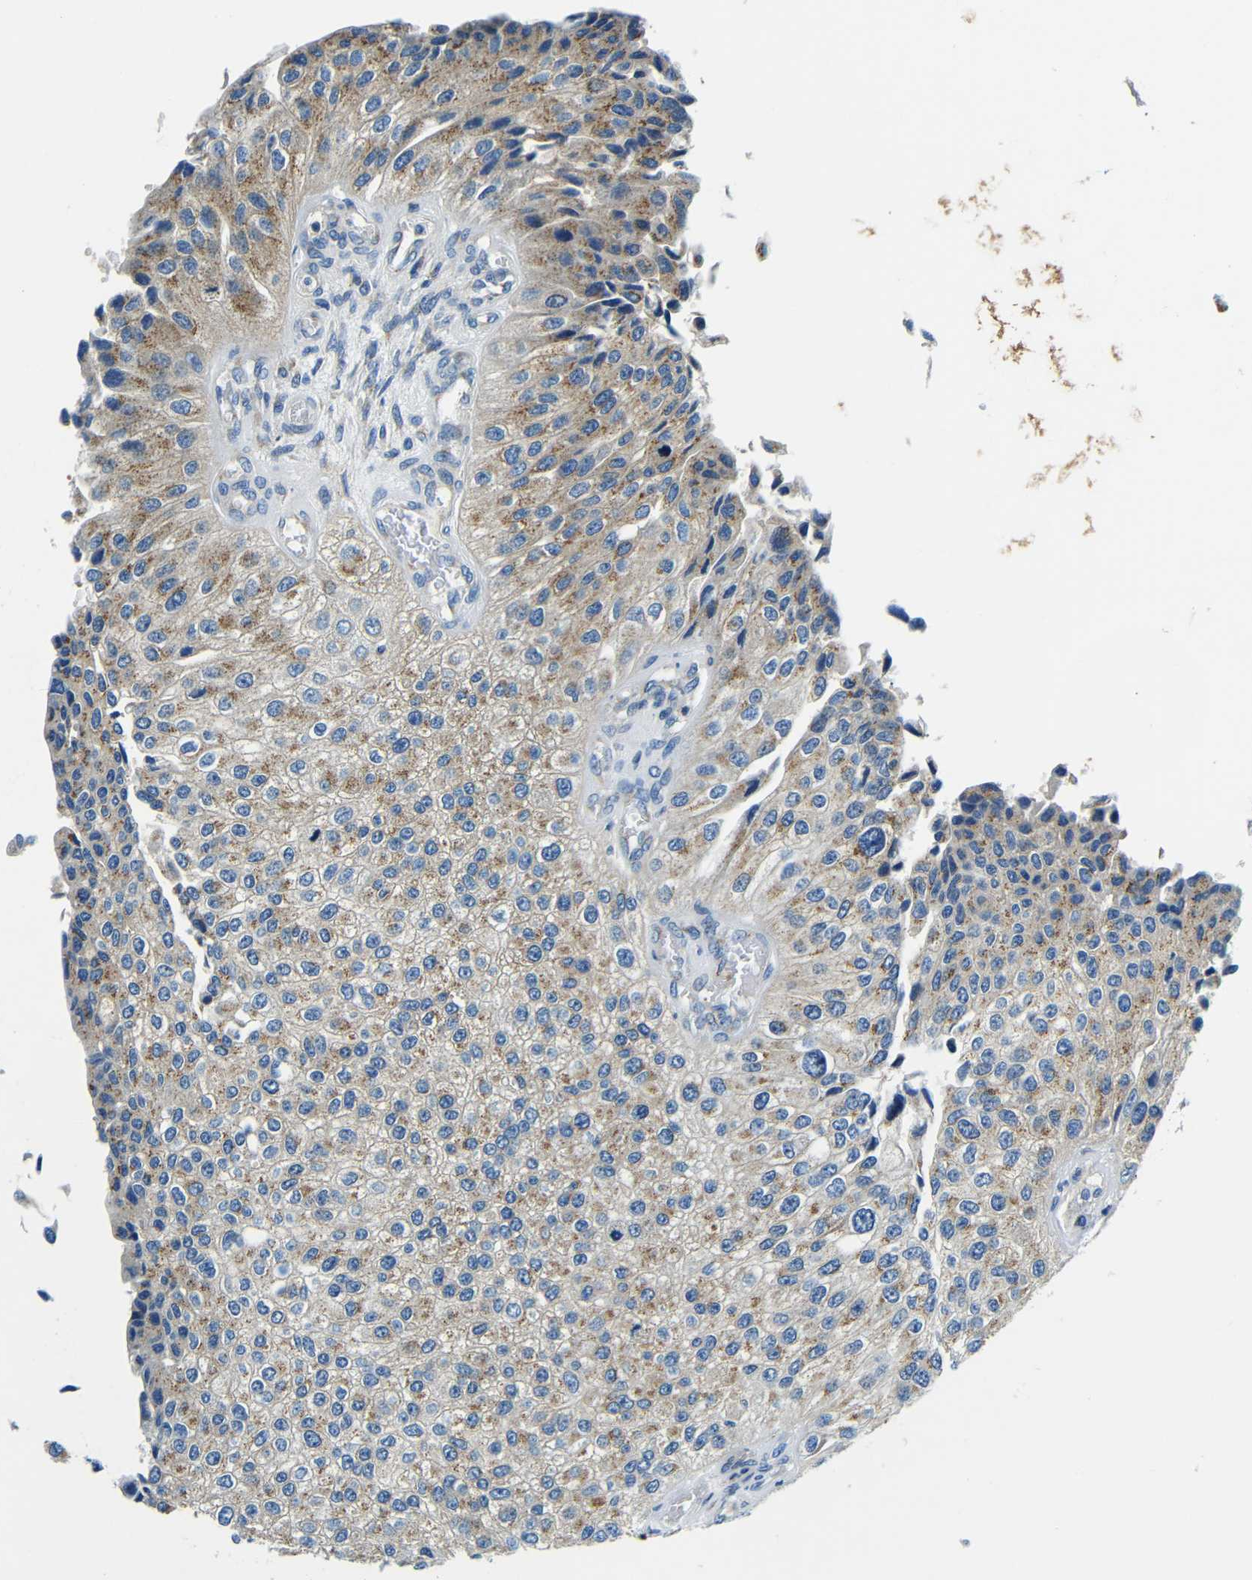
{"staining": {"intensity": "moderate", "quantity": ">75%", "location": "cytoplasmic/membranous"}, "tissue": "urothelial cancer", "cell_type": "Tumor cells", "image_type": "cancer", "snomed": [{"axis": "morphology", "description": "Urothelial carcinoma, High grade"}, {"axis": "topography", "description": "Kidney"}, {"axis": "topography", "description": "Urinary bladder"}], "caption": "Urothelial cancer stained with a brown dye demonstrates moderate cytoplasmic/membranous positive positivity in approximately >75% of tumor cells.", "gene": "USO1", "patient": {"sex": "male", "age": 77}}